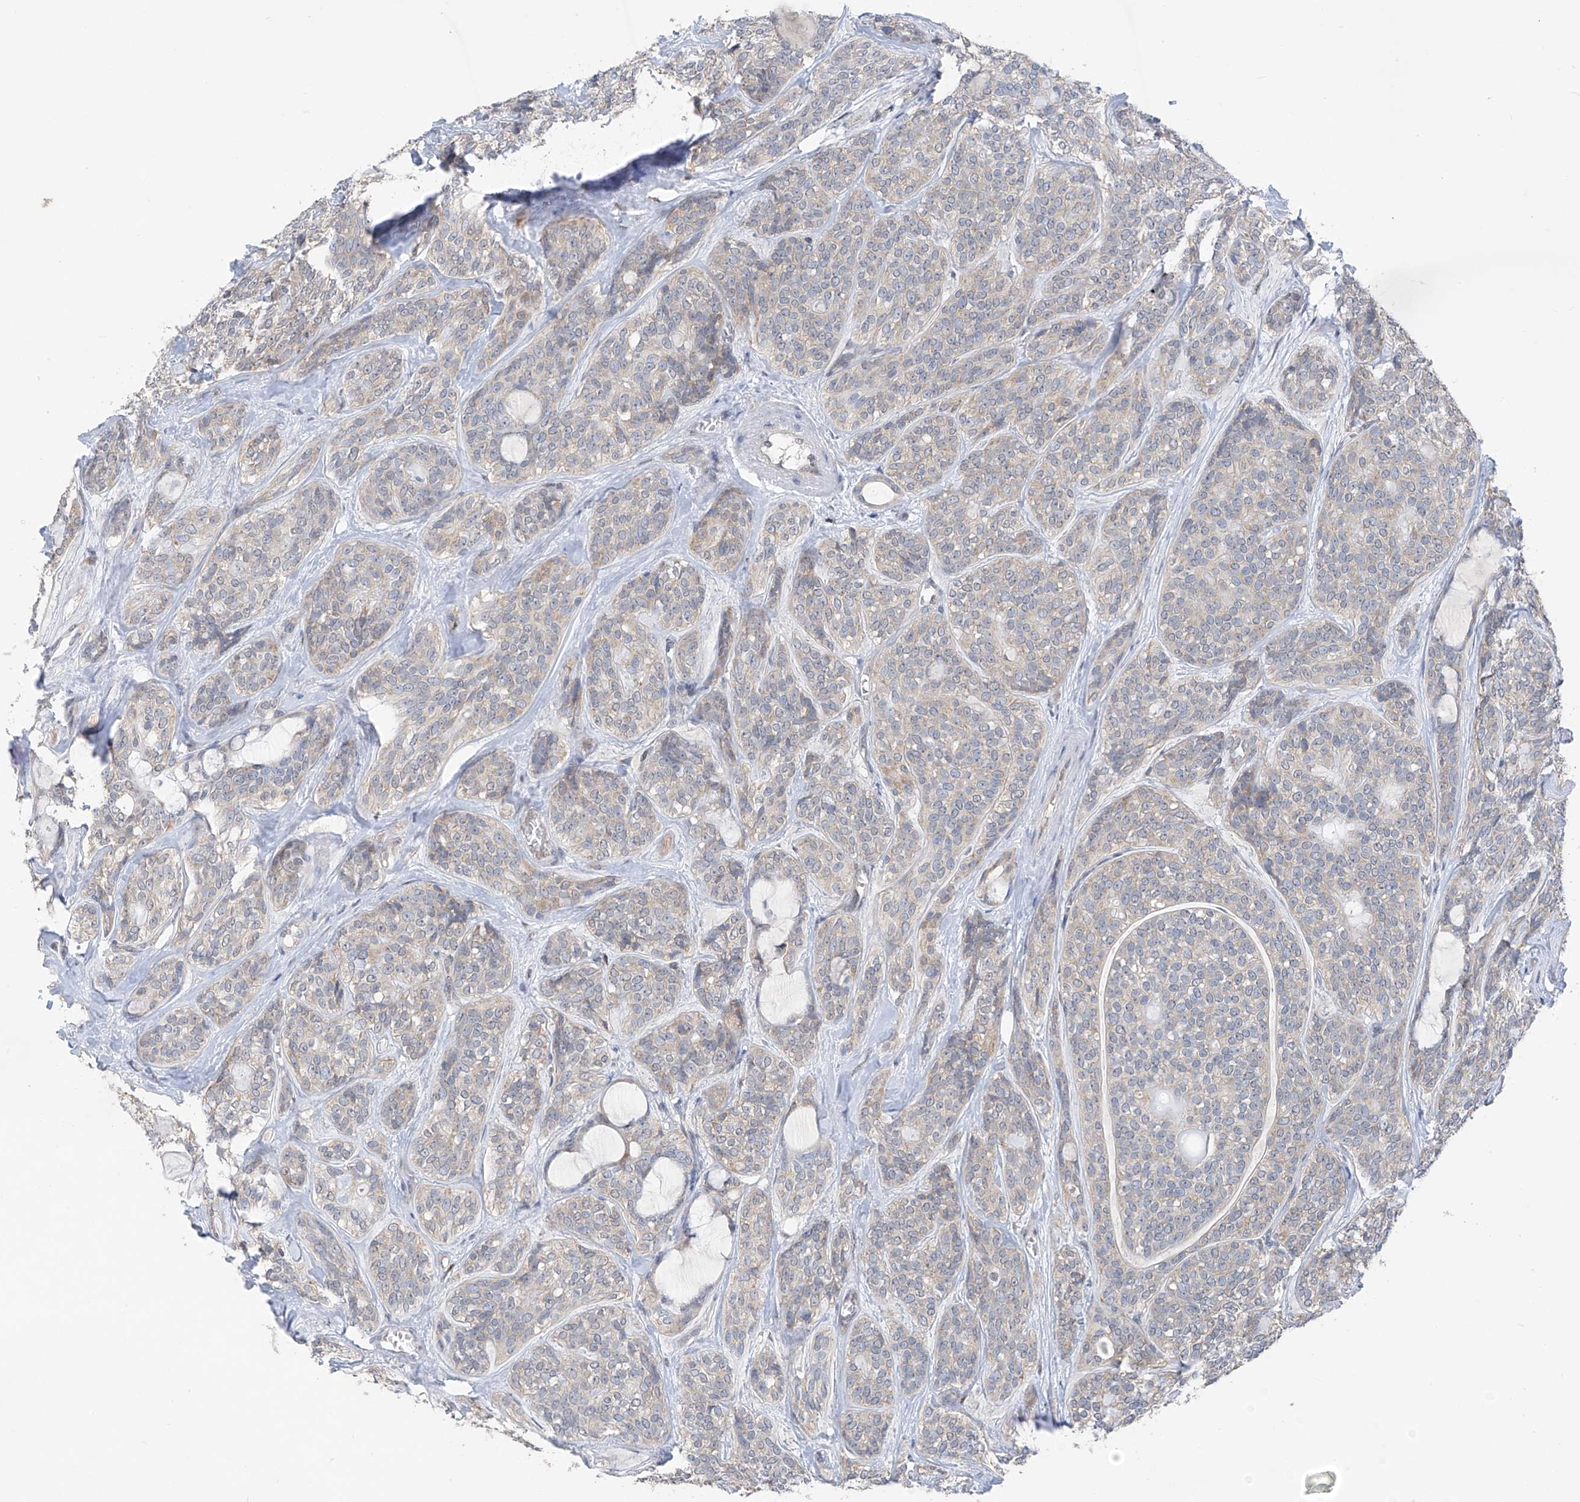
{"staining": {"intensity": "negative", "quantity": "none", "location": "none"}, "tissue": "head and neck cancer", "cell_type": "Tumor cells", "image_type": "cancer", "snomed": [{"axis": "morphology", "description": "Adenocarcinoma, NOS"}, {"axis": "topography", "description": "Head-Neck"}], "caption": "Head and neck adenocarcinoma was stained to show a protein in brown. There is no significant staining in tumor cells.", "gene": "RPL4", "patient": {"sex": "male", "age": 66}}